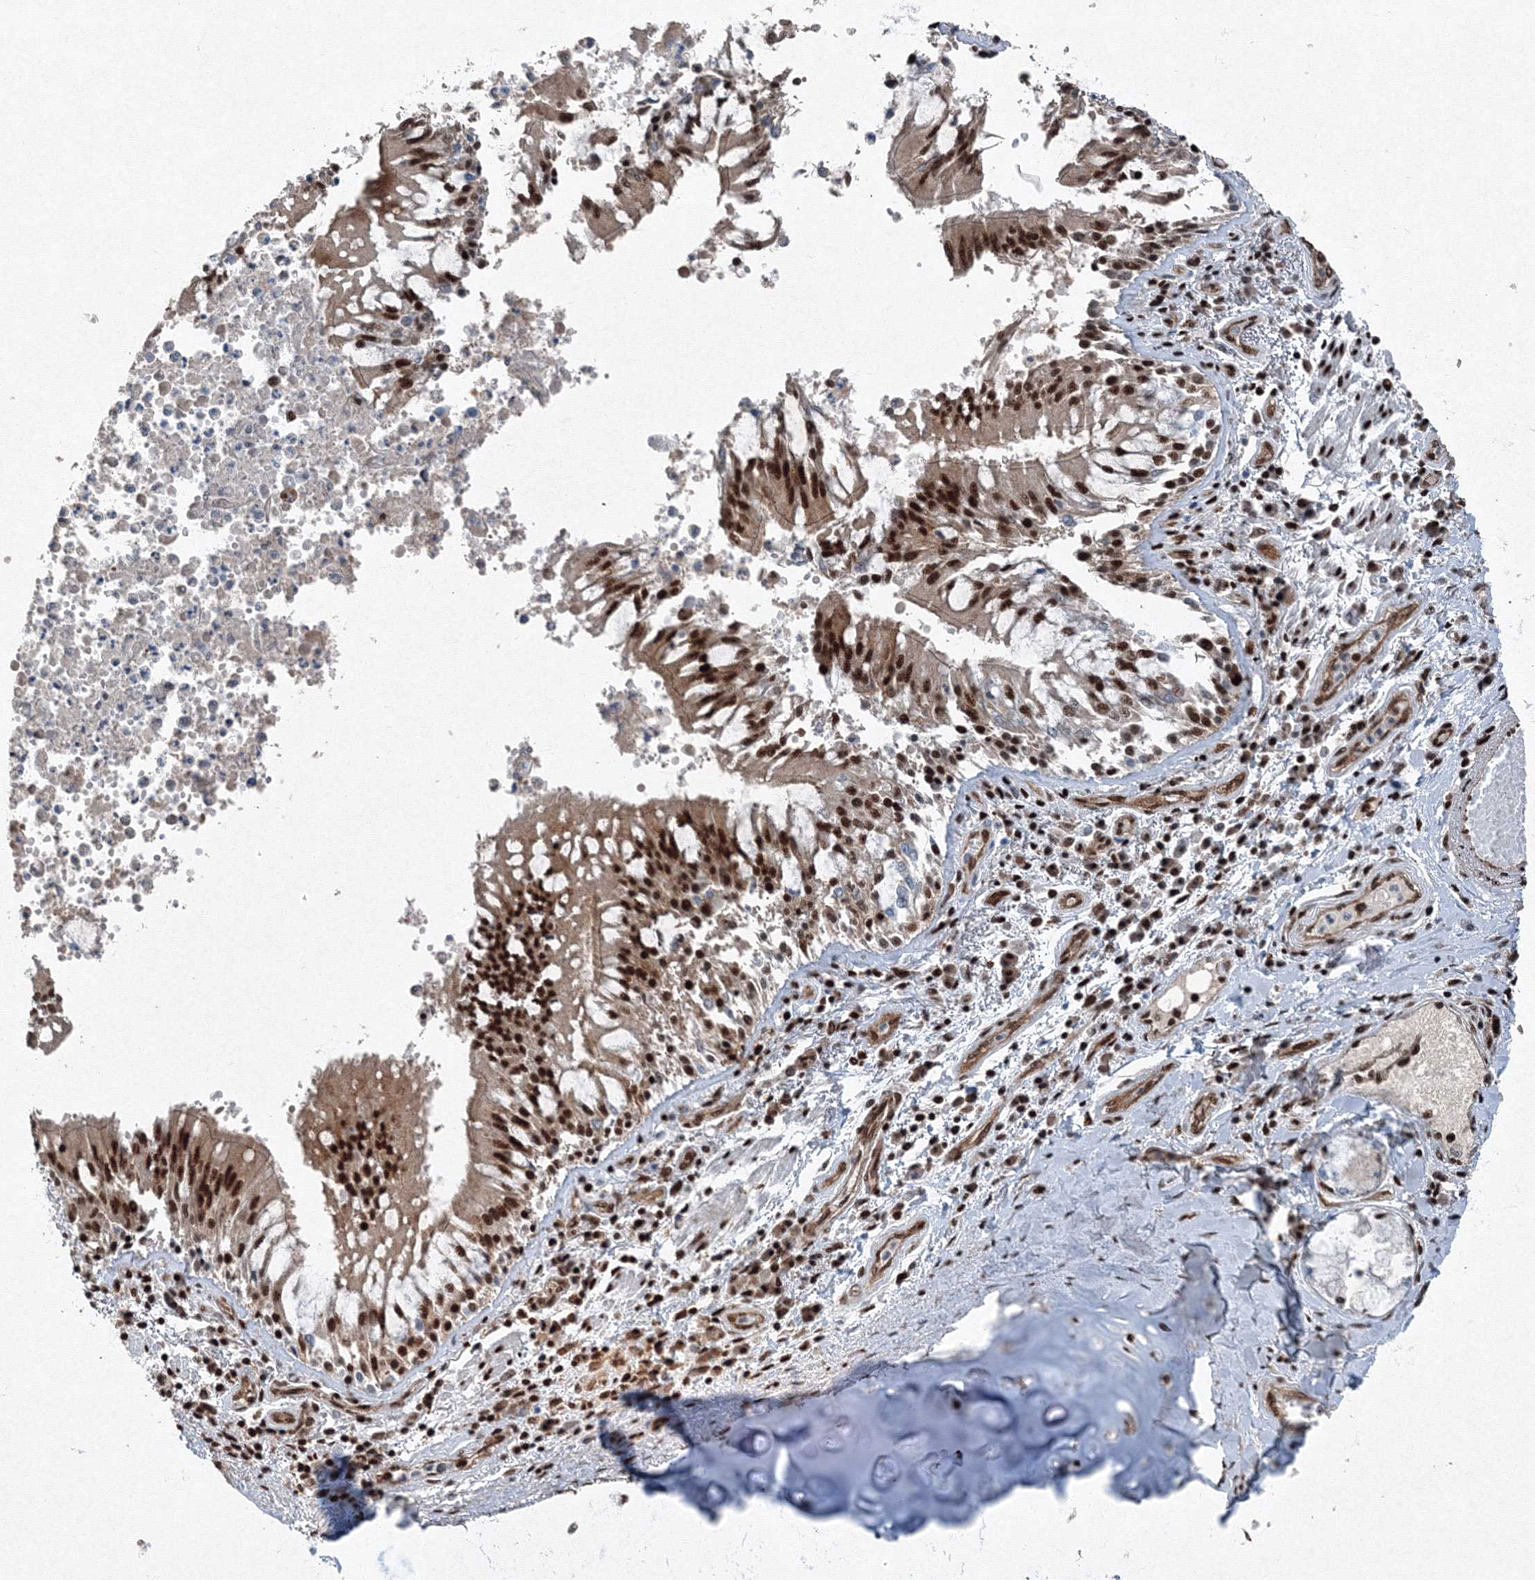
{"staining": {"intensity": "strong", "quantity": ">75%", "location": "nuclear"}, "tissue": "soft tissue", "cell_type": "Chondrocytes", "image_type": "normal", "snomed": [{"axis": "morphology", "description": "Normal tissue, NOS"}, {"axis": "topography", "description": "Cartilage tissue"}, {"axis": "topography", "description": "Bronchus"}, {"axis": "topography", "description": "Lung"}, {"axis": "topography", "description": "Peripheral nerve tissue"}], "caption": "Protein staining displays strong nuclear positivity in about >75% of chondrocytes in benign soft tissue.", "gene": "SNRPC", "patient": {"sex": "female", "age": 49}}